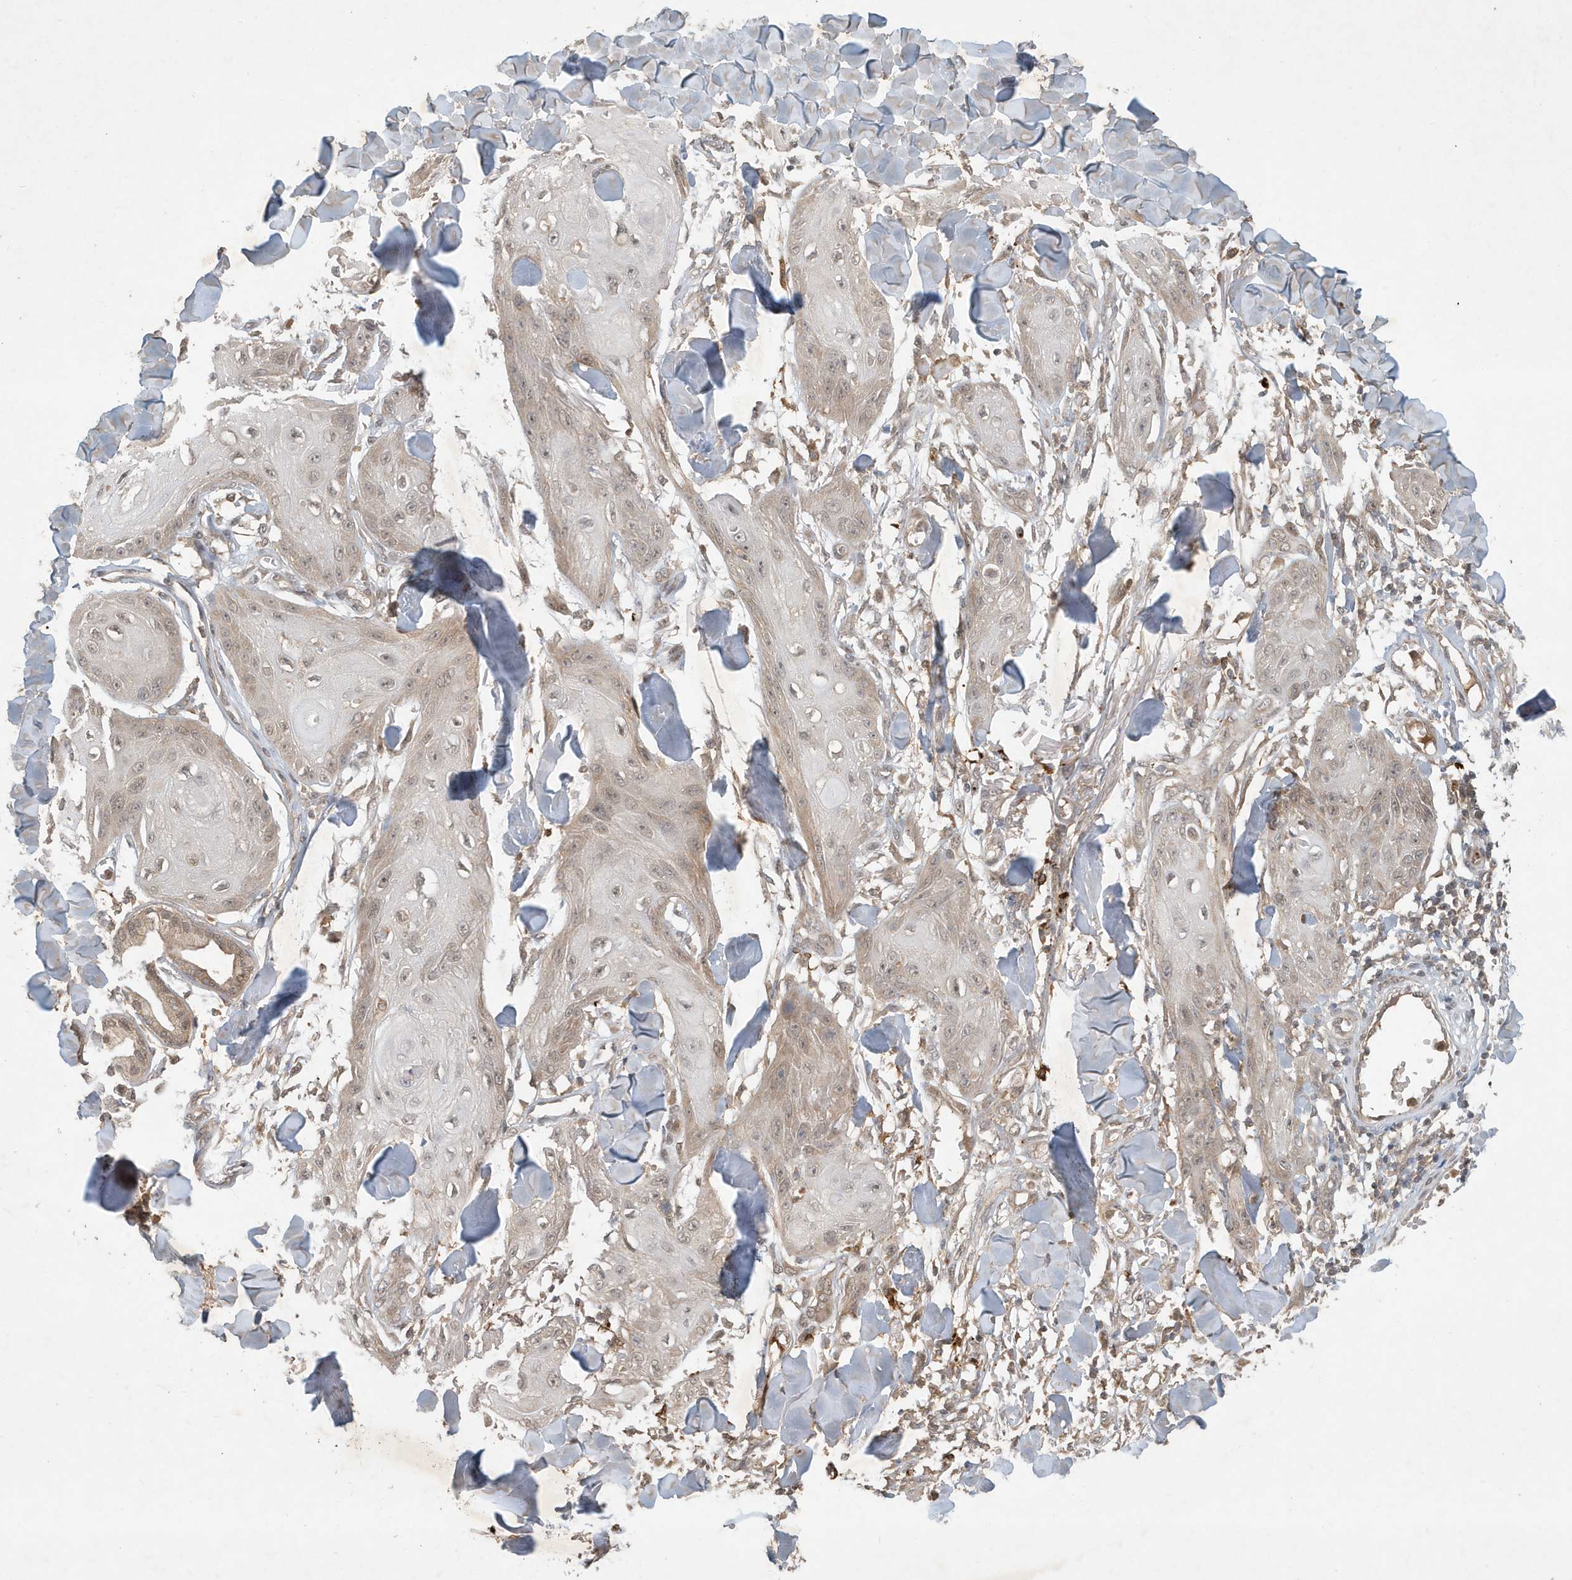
{"staining": {"intensity": "weak", "quantity": "25%-75%", "location": "cytoplasmic/membranous,nuclear"}, "tissue": "skin cancer", "cell_type": "Tumor cells", "image_type": "cancer", "snomed": [{"axis": "morphology", "description": "Squamous cell carcinoma, NOS"}, {"axis": "topography", "description": "Skin"}], "caption": "IHC image of neoplastic tissue: skin cancer (squamous cell carcinoma) stained using immunohistochemistry (IHC) exhibits low levels of weak protein expression localized specifically in the cytoplasmic/membranous and nuclear of tumor cells, appearing as a cytoplasmic/membranous and nuclear brown color.", "gene": "ABCB9", "patient": {"sex": "male", "age": 74}}